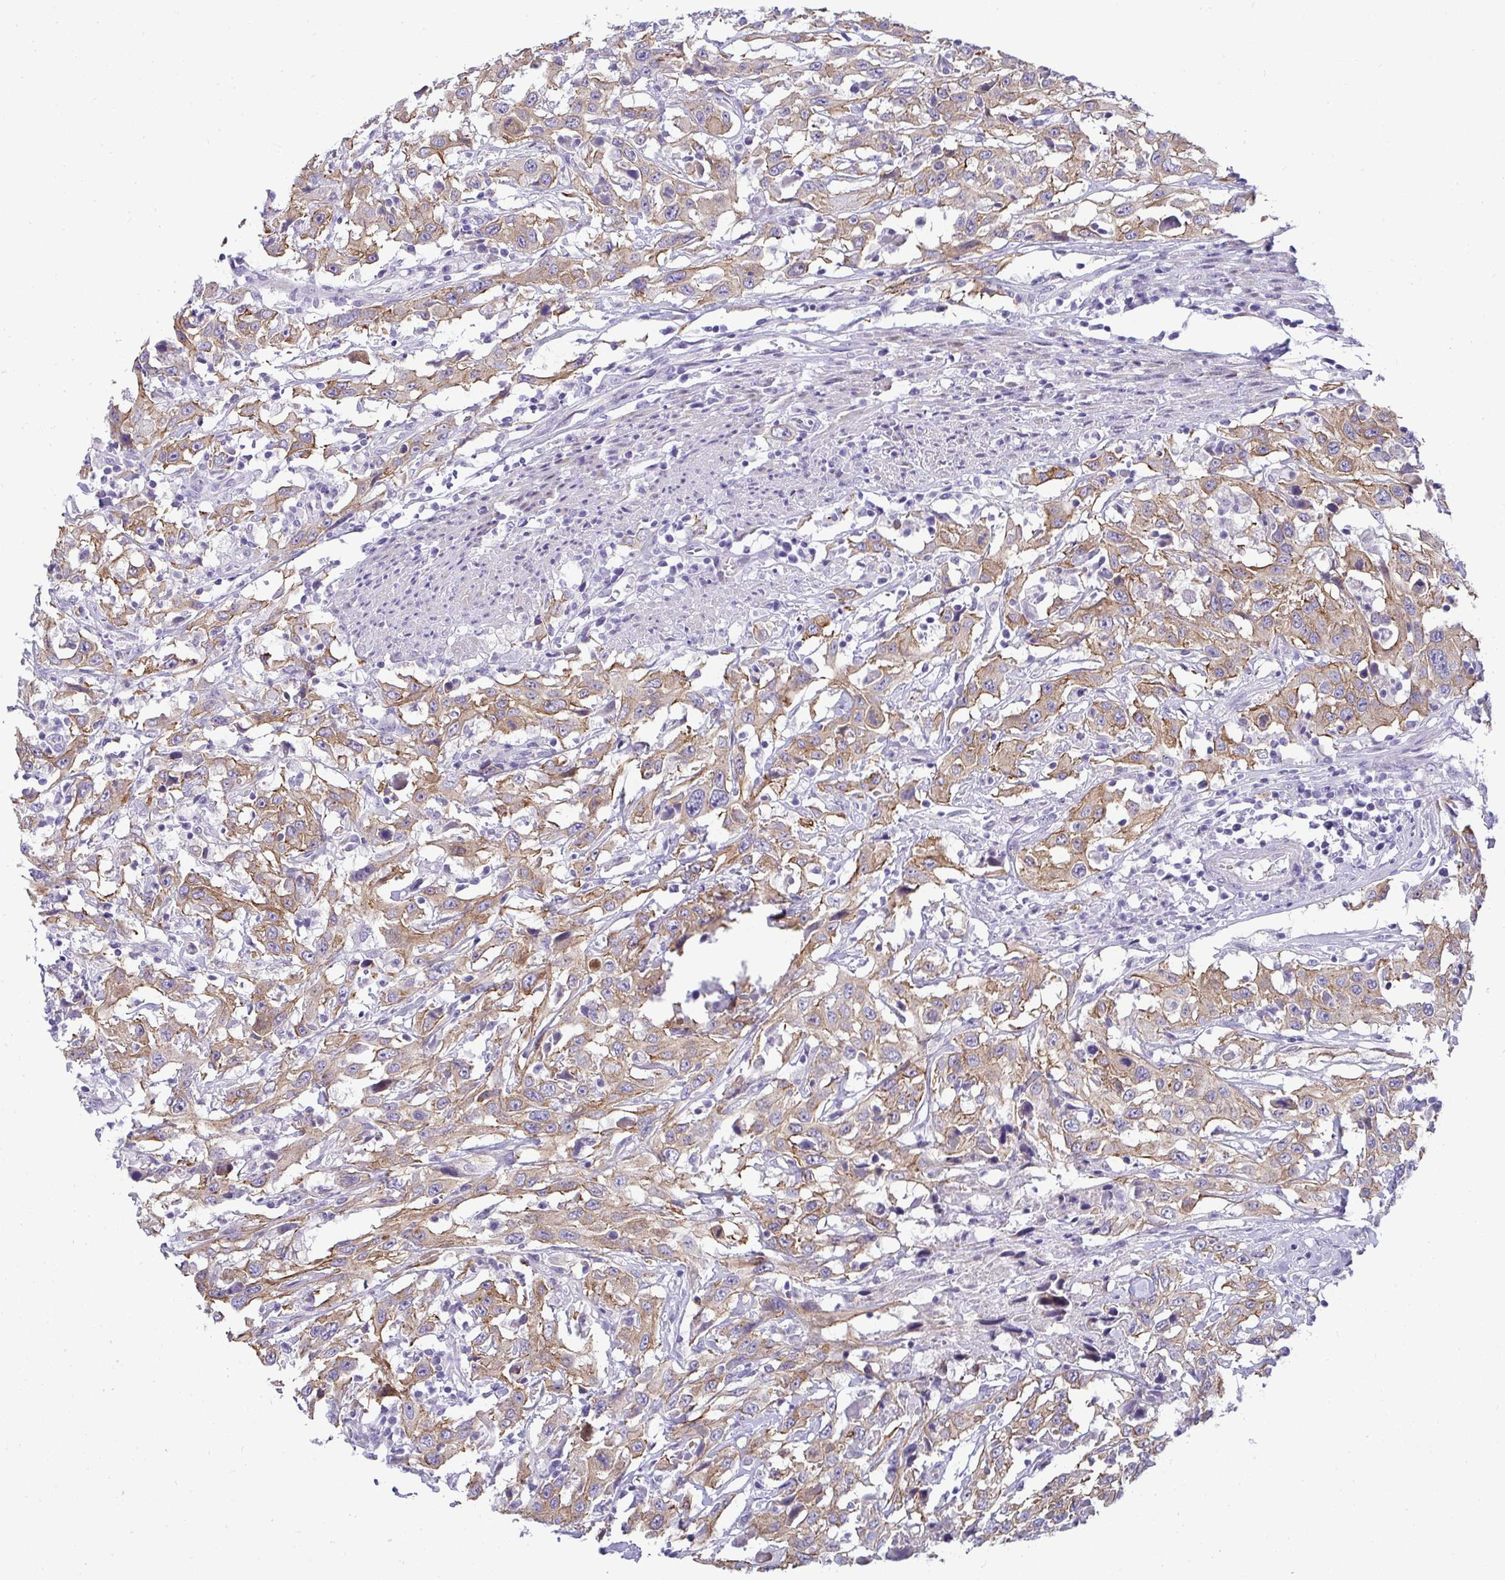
{"staining": {"intensity": "weak", "quantity": "25%-75%", "location": "cytoplasmic/membranous"}, "tissue": "urothelial cancer", "cell_type": "Tumor cells", "image_type": "cancer", "snomed": [{"axis": "morphology", "description": "Urothelial carcinoma, High grade"}, {"axis": "topography", "description": "Urinary bladder"}], "caption": "Weak cytoplasmic/membranous expression for a protein is appreciated in about 25%-75% of tumor cells of urothelial cancer using immunohistochemistry (IHC).", "gene": "AK5", "patient": {"sex": "male", "age": 61}}